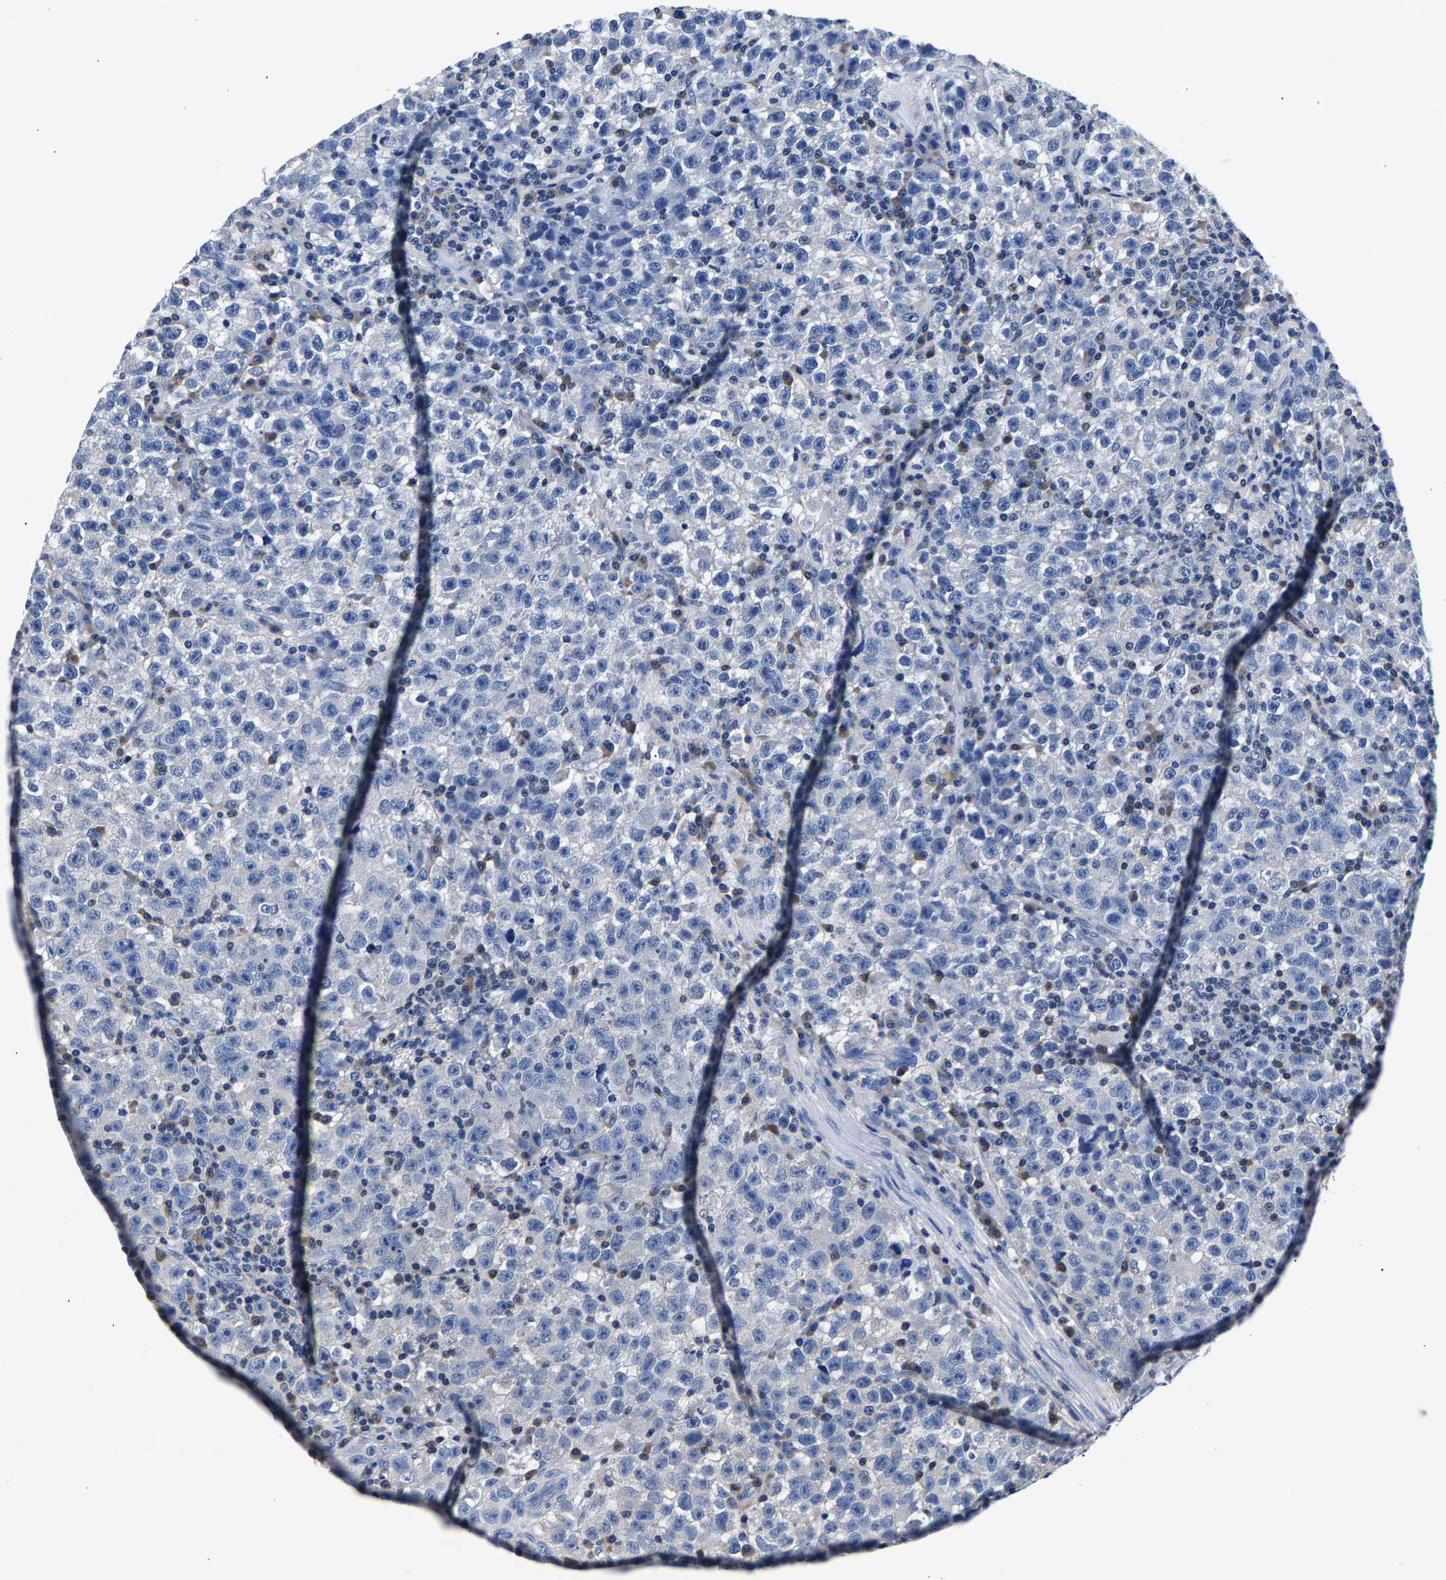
{"staining": {"intensity": "negative", "quantity": "none", "location": "none"}, "tissue": "testis cancer", "cell_type": "Tumor cells", "image_type": "cancer", "snomed": [{"axis": "morphology", "description": "Seminoma, NOS"}, {"axis": "topography", "description": "Testis"}], "caption": "Seminoma (testis) was stained to show a protein in brown. There is no significant staining in tumor cells.", "gene": "PHF24", "patient": {"sex": "male", "age": 22}}